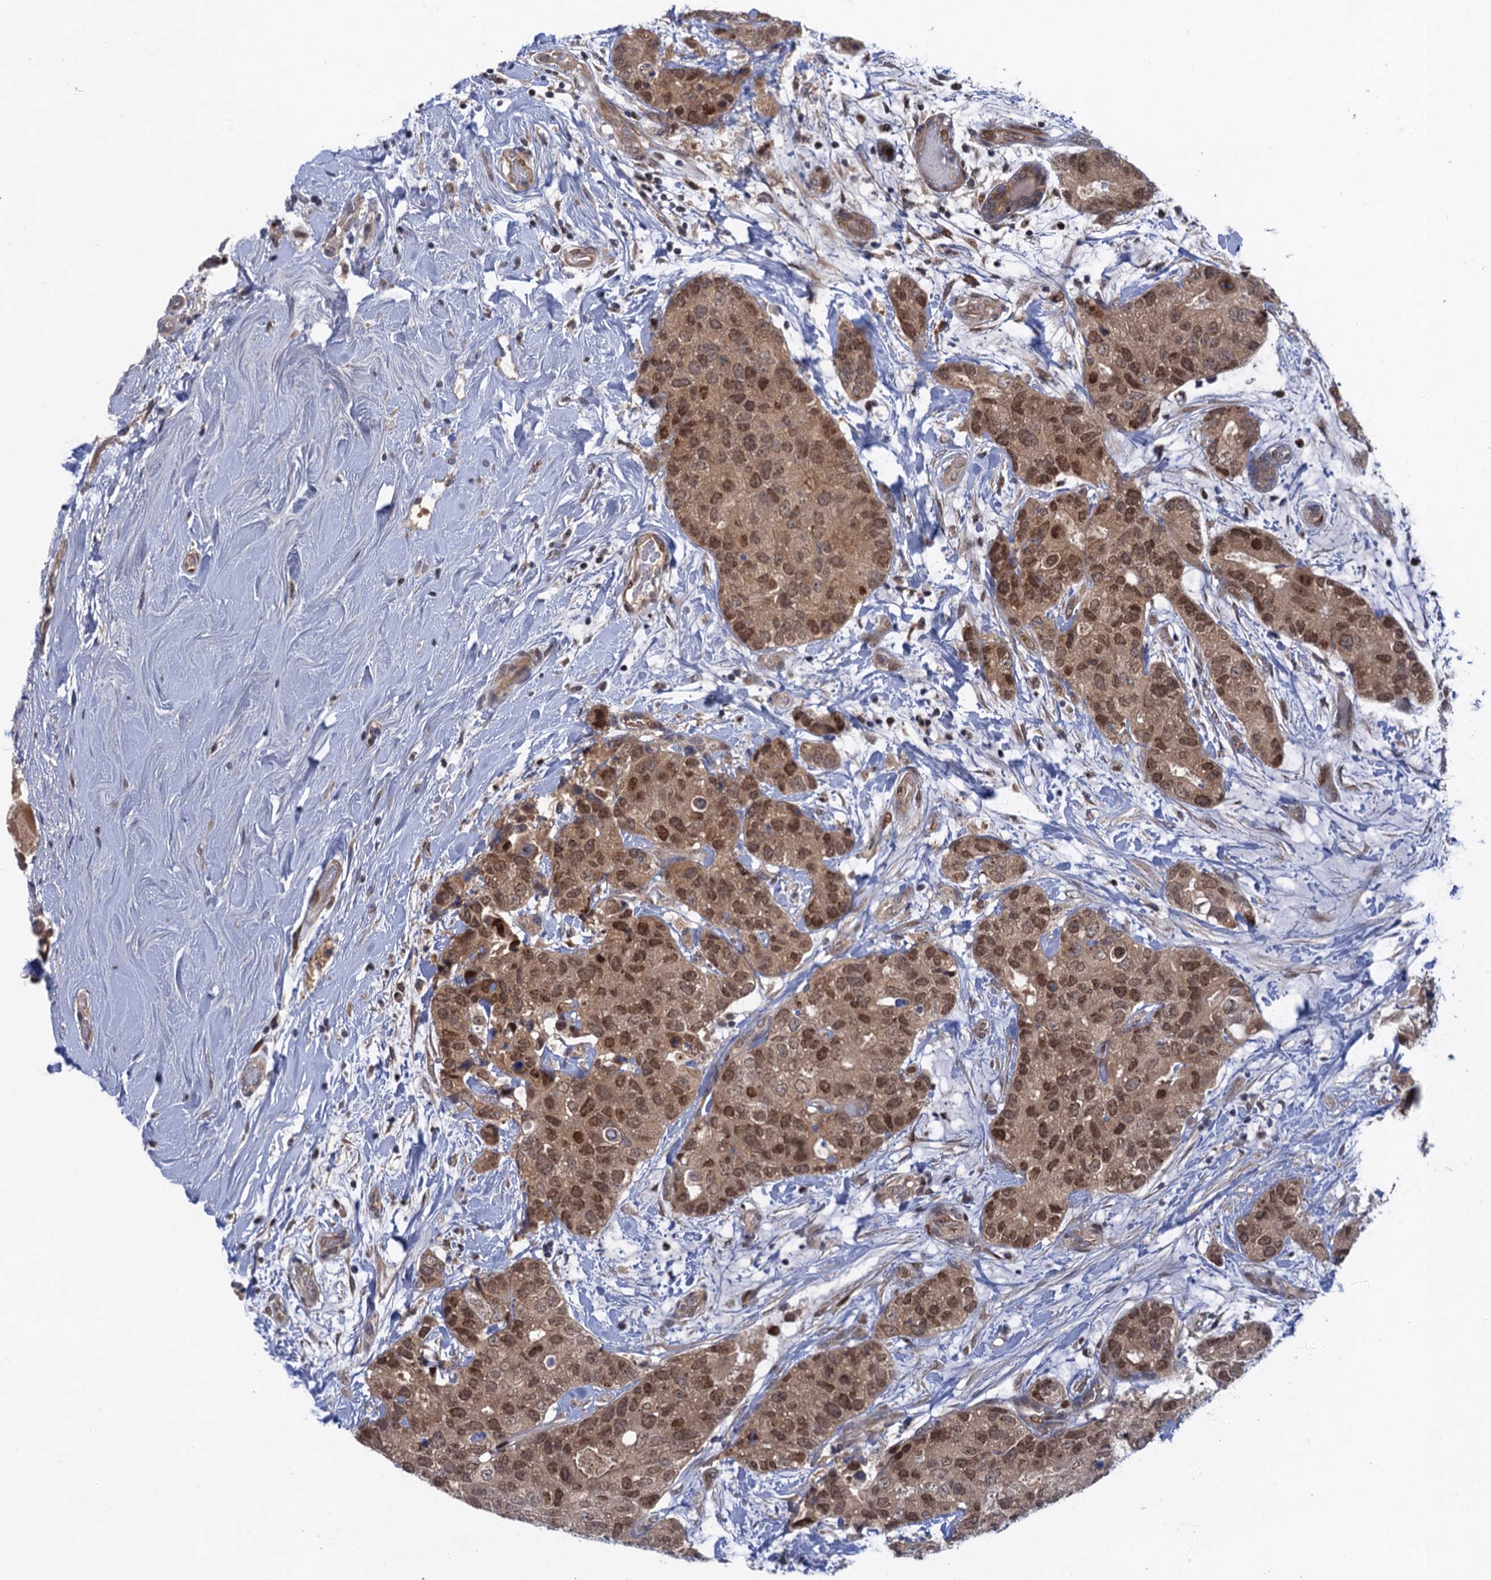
{"staining": {"intensity": "moderate", "quantity": ">75%", "location": "nuclear"}, "tissue": "breast cancer", "cell_type": "Tumor cells", "image_type": "cancer", "snomed": [{"axis": "morphology", "description": "Duct carcinoma"}, {"axis": "topography", "description": "Breast"}], "caption": "Human breast cancer stained with a brown dye displays moderate nuclear positive positivity in approximately >75% of tumor cells.", "gene": "NEK8", "patient": {"sex": "female", "age": 62}}